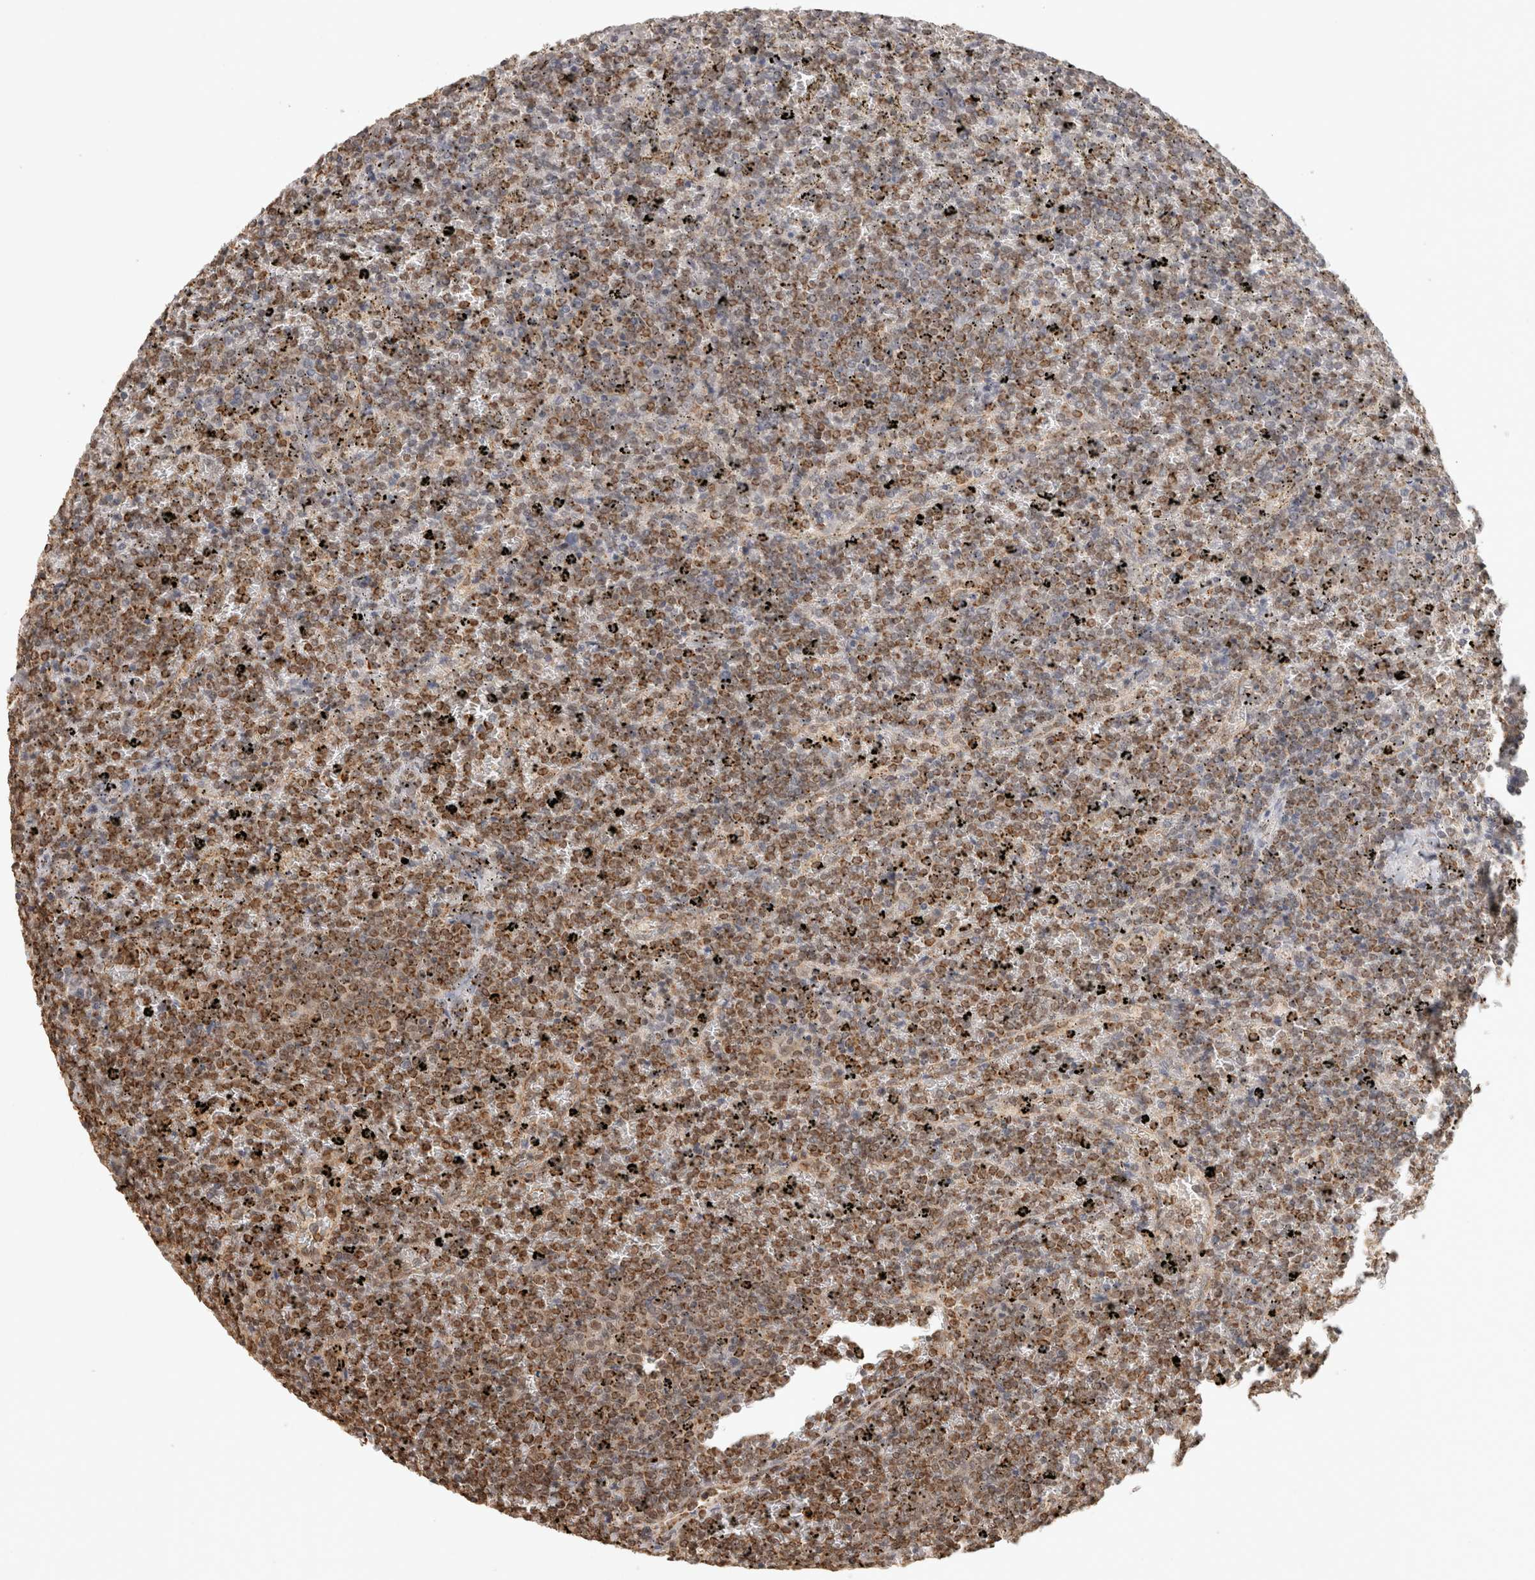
{"staining": {"intensity": "moderate", "quantity": ">75%", "location": "cytoplasmic/membranous"}, "tissue": "lymphoma", "cell_type": "Tumor cells", "image_type": "cancer", "snomed": [{"axis": "morphology", "description": "Malignant lymphoma, non-Hodgkin's type, Low grade"}, {"axis": "topography", "description": "Spleen"}], "caption": "Tumor cells show medium levels of moderate cytoplasmic/membranous staining in approximately >75% of cells in malignant lymphoma, non-Hodgkin's type (low-grade). The protein is shown in brown color, while the nuclei are stained blue.", "gene": "BNIP3L", "patient": {"sex": "female", "age": 77}}